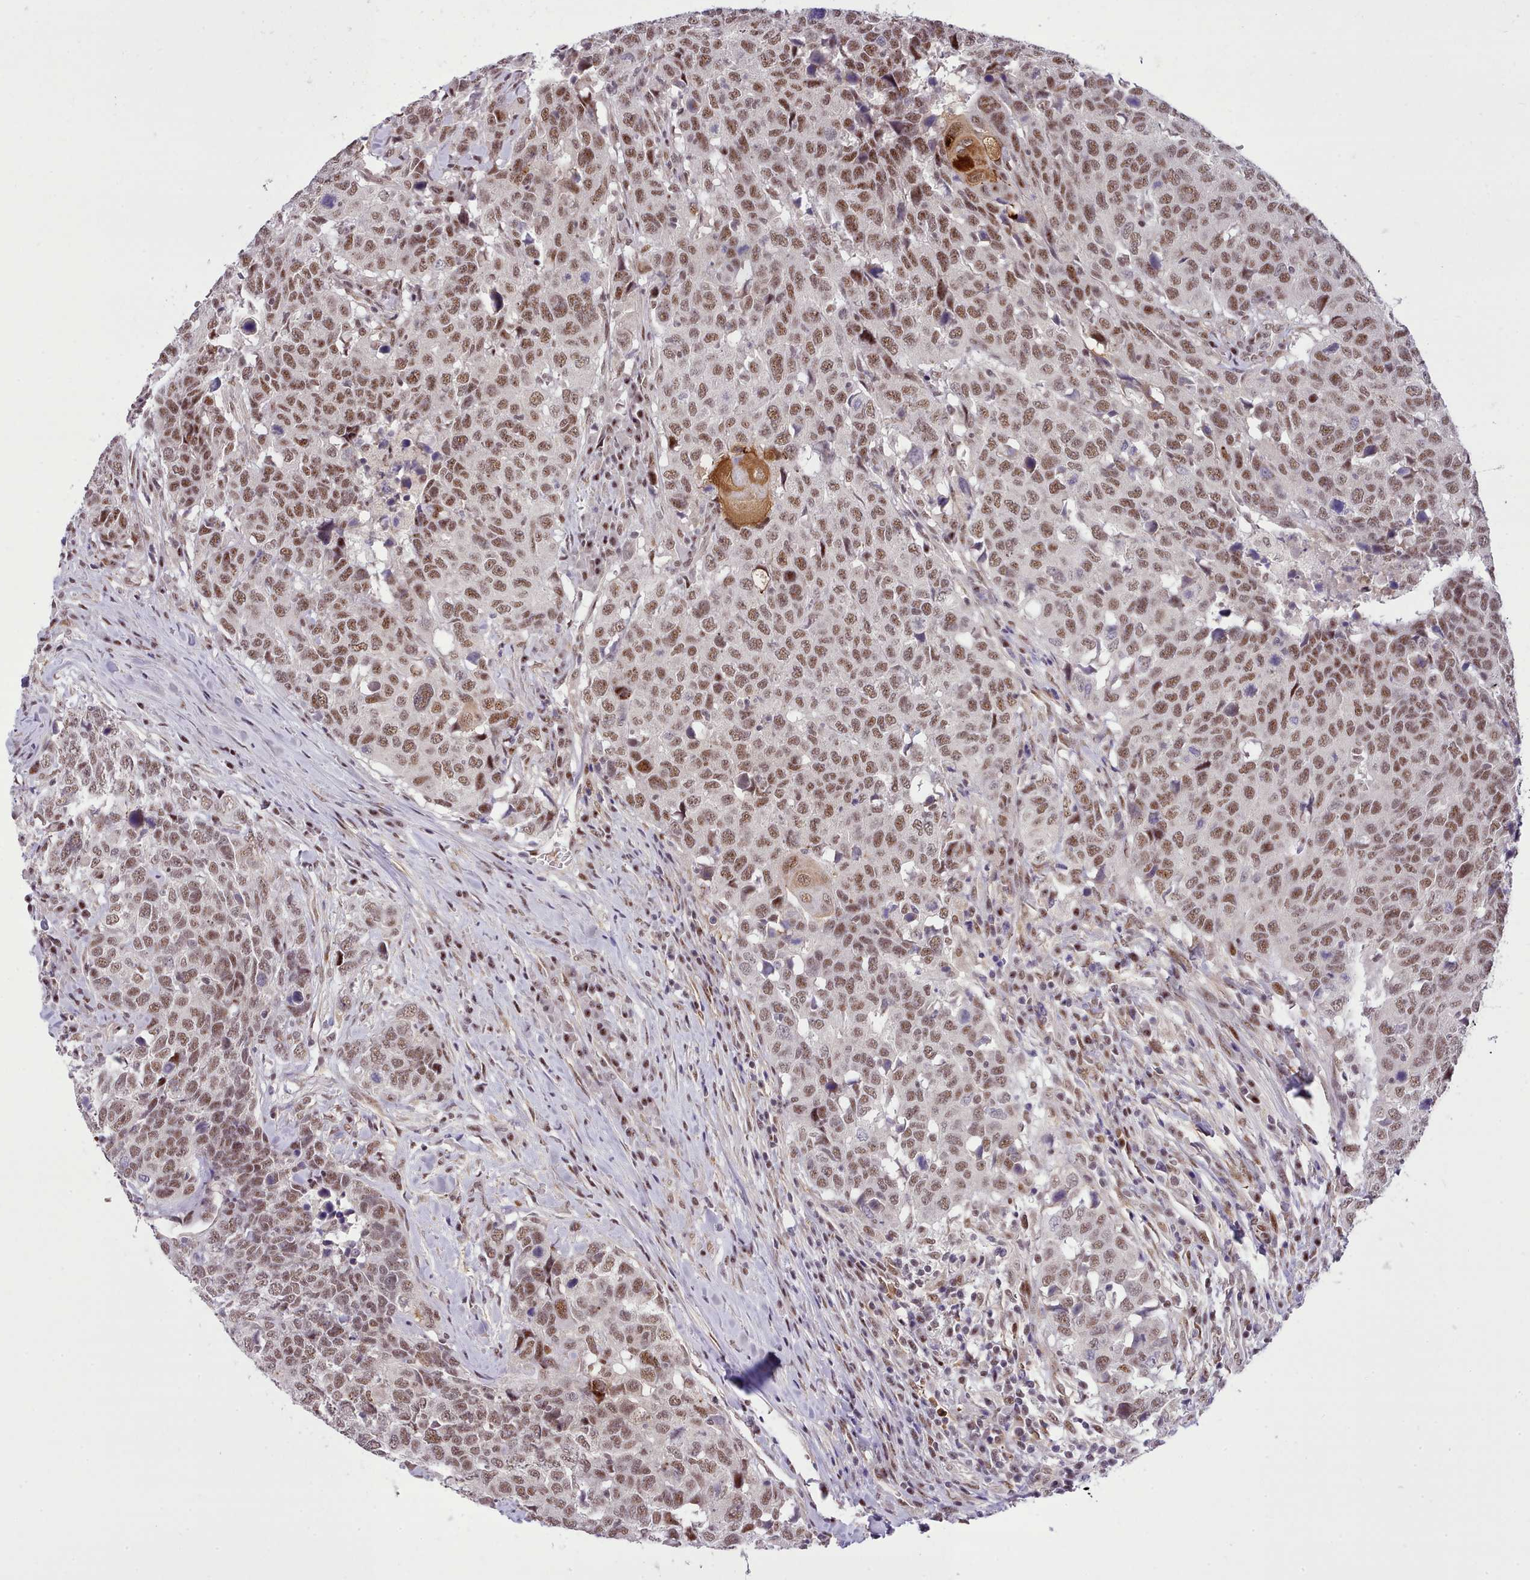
{"staining": {"intensity": "moderate", "quantity": ">75%", "location": "nuclear"}, "tissue": "head and neck cancer", "cell_type": "Tumor cells", "image_type": "cancer", "snomed": [{"axis": "morphology", "description": "Normal tissue, NOS"}, {"axis": "morphology", "description": "Squamous cell carcinoma, NOS"}, {"axis": "topography", "description": "Skeletal muscle"}, {"axis": "topography", "description": "Vascular tissue"}, {"axis": "topography", "description": "Peripheral nerve tissue"}, {"axis": "topography", "description": "Head-Neck"}], "caption": "The histopathology image exhibits immunohistochemical staining of head and neck cancer. There is moderate nuclear positivity is seen in approximately >75% of tumor cells. The staining was performed using DAB, with brown indicating positive protein expression. Nuclei are stained blue with hematoxylin.", "gene": "HOXB7", "patient": {"sex": "male", "age": 66}}